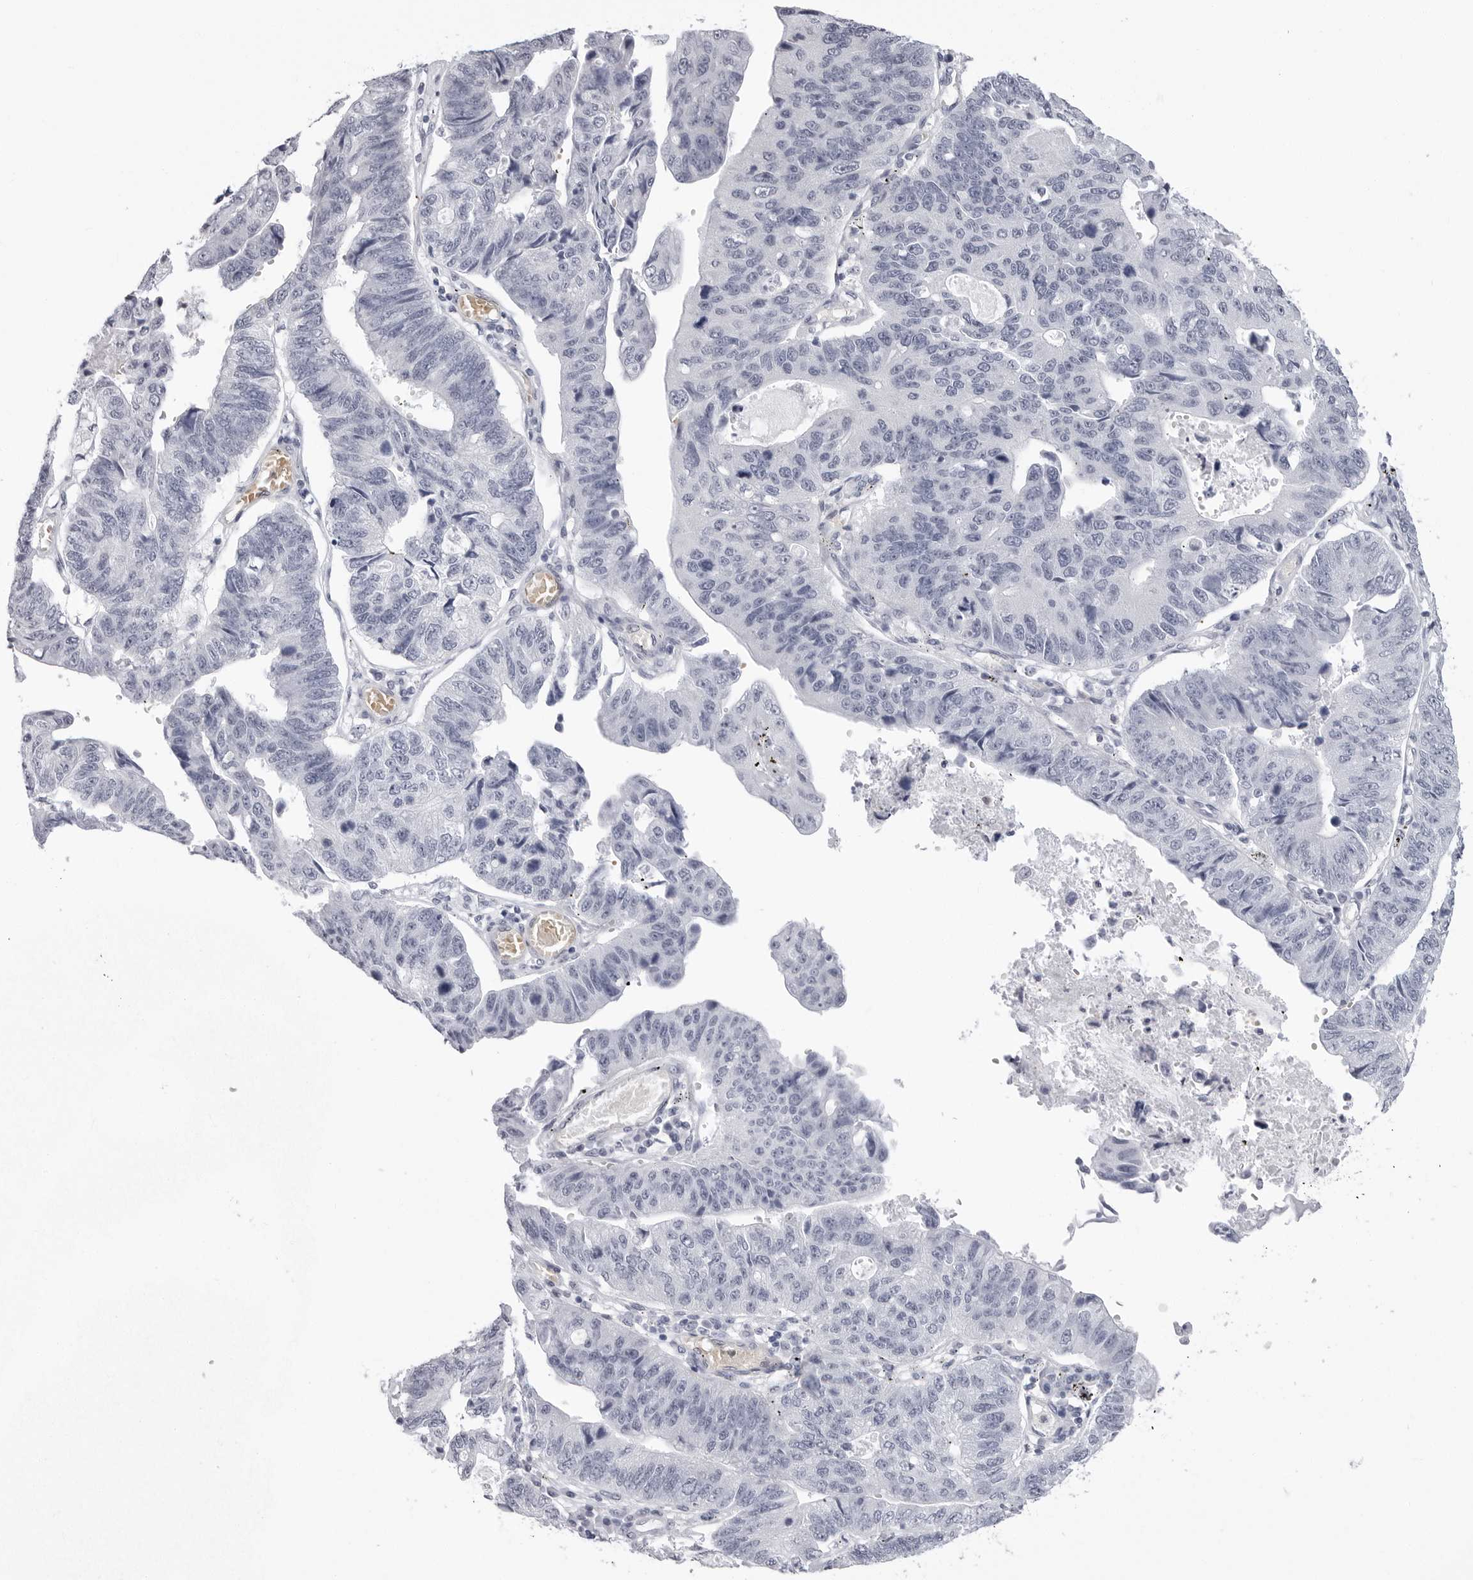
{"staining": {"intensity": "negative", "quantity": "none", "location": "none"}, "tissue": "stomach cancer", "cell_type": "Tumor cells", "image_type": "cancer", "snomed": [{"axis": "morphology", "description": "Adenocarcinoma, NOS"}, {"axis": "topography", "description": "Stomach"}], "caption": "Immunohistochemical staining of human stomach cancer demonstrates no significant expression in tumor cells.", "gene": "VEZF1", "patient": {"sex": "male", "age": 59}}